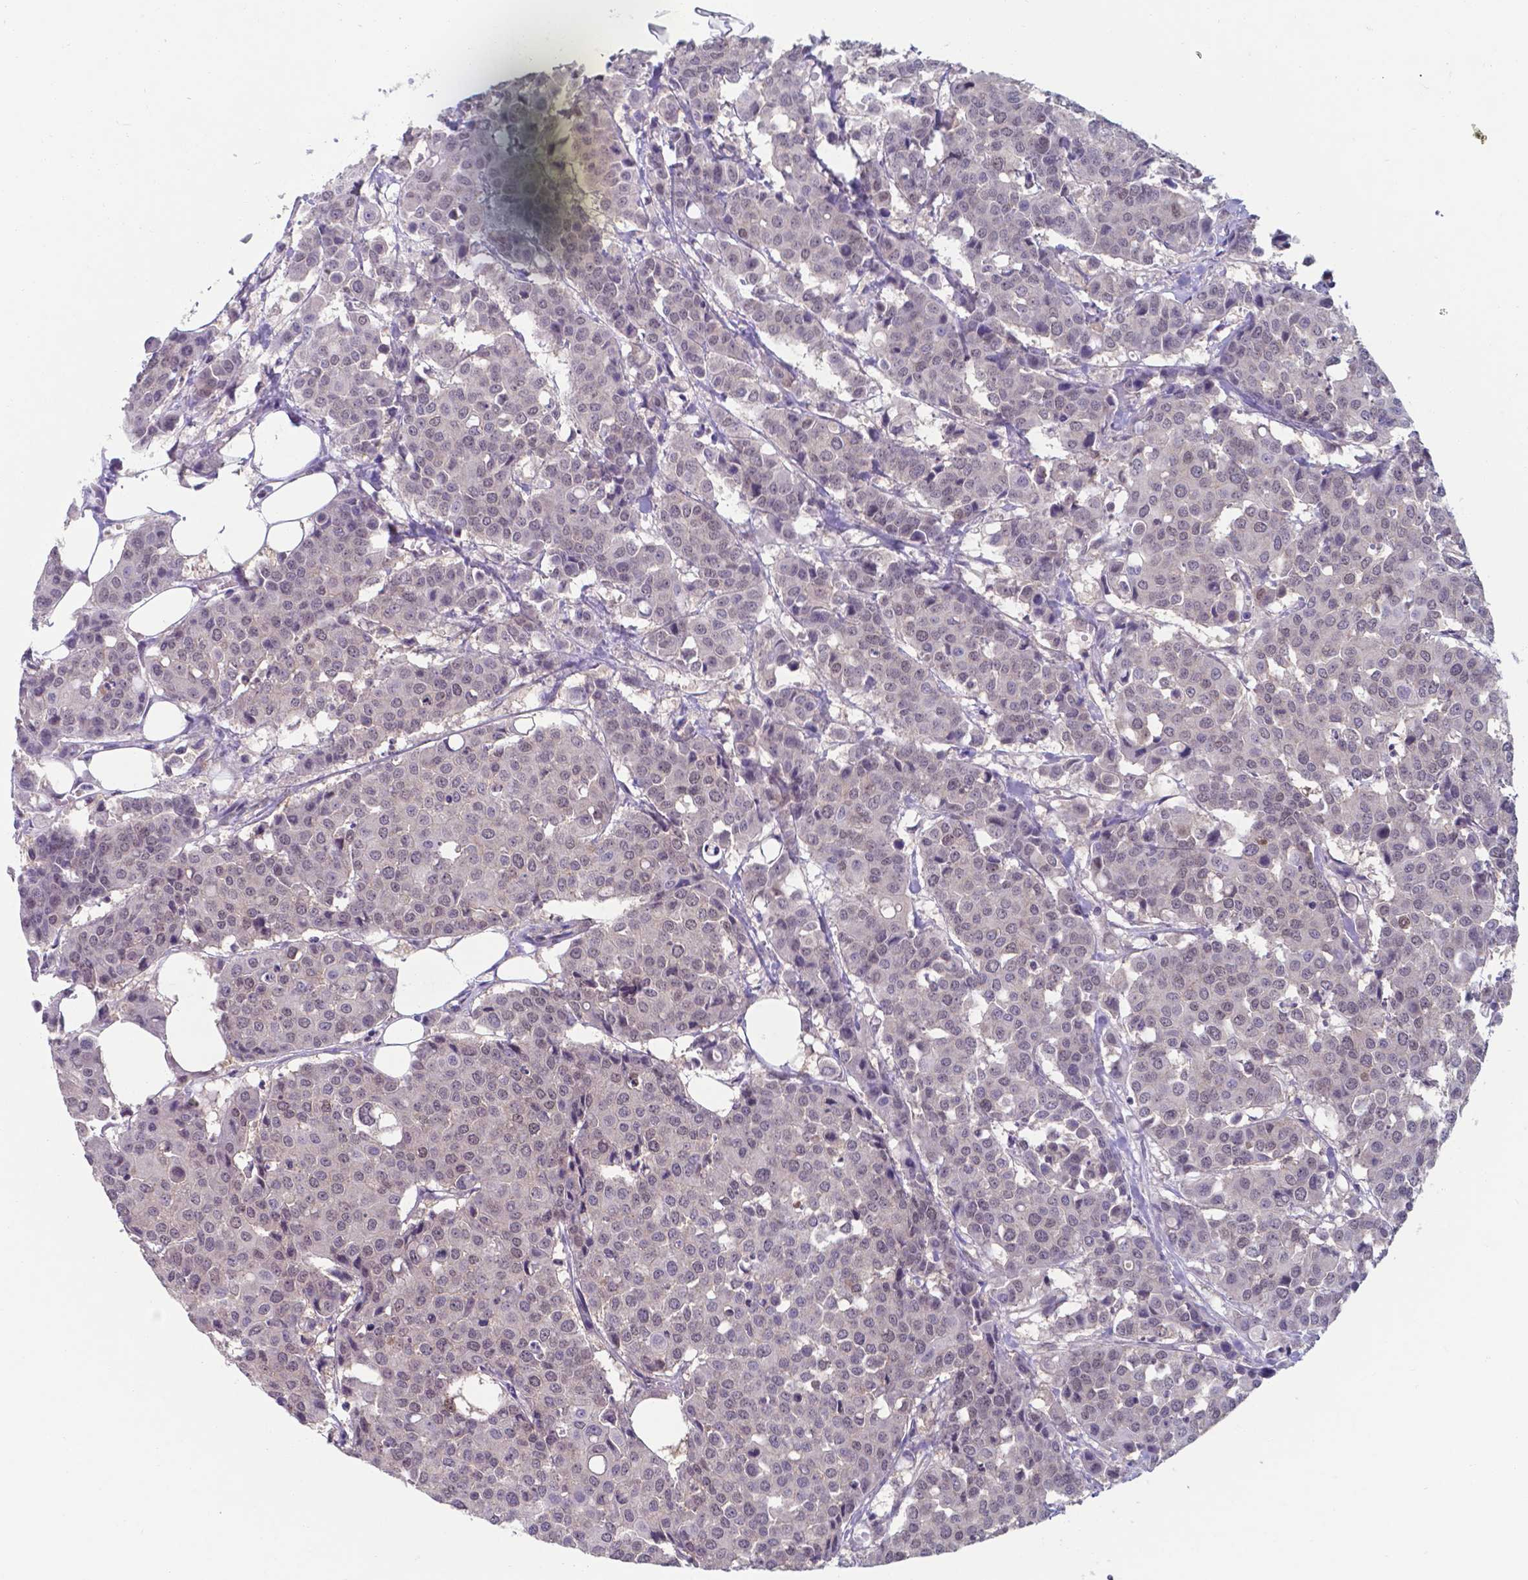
{"staining": {"intensity": "negative", "quantity": "none", "location": "none"}, "tissue": "carcinoid", "cell_type": "Tumor cells", "image_type": "cancer", "snomed": [{"axis": "morphology", "description": "Carcinoid, malignant, NOS"}, {"axis": "topography", "description": "Colon"}], "caption": "Immunohistochemistry (IHC) image of neoplastic tissue: carcinoid stained with DAB (3,3'-diaminobenzidine) exhibits no significant protein positivity in tumor cells.", "gene": "UBE2E2", "patient": {"sex": "male", "age": 81}}